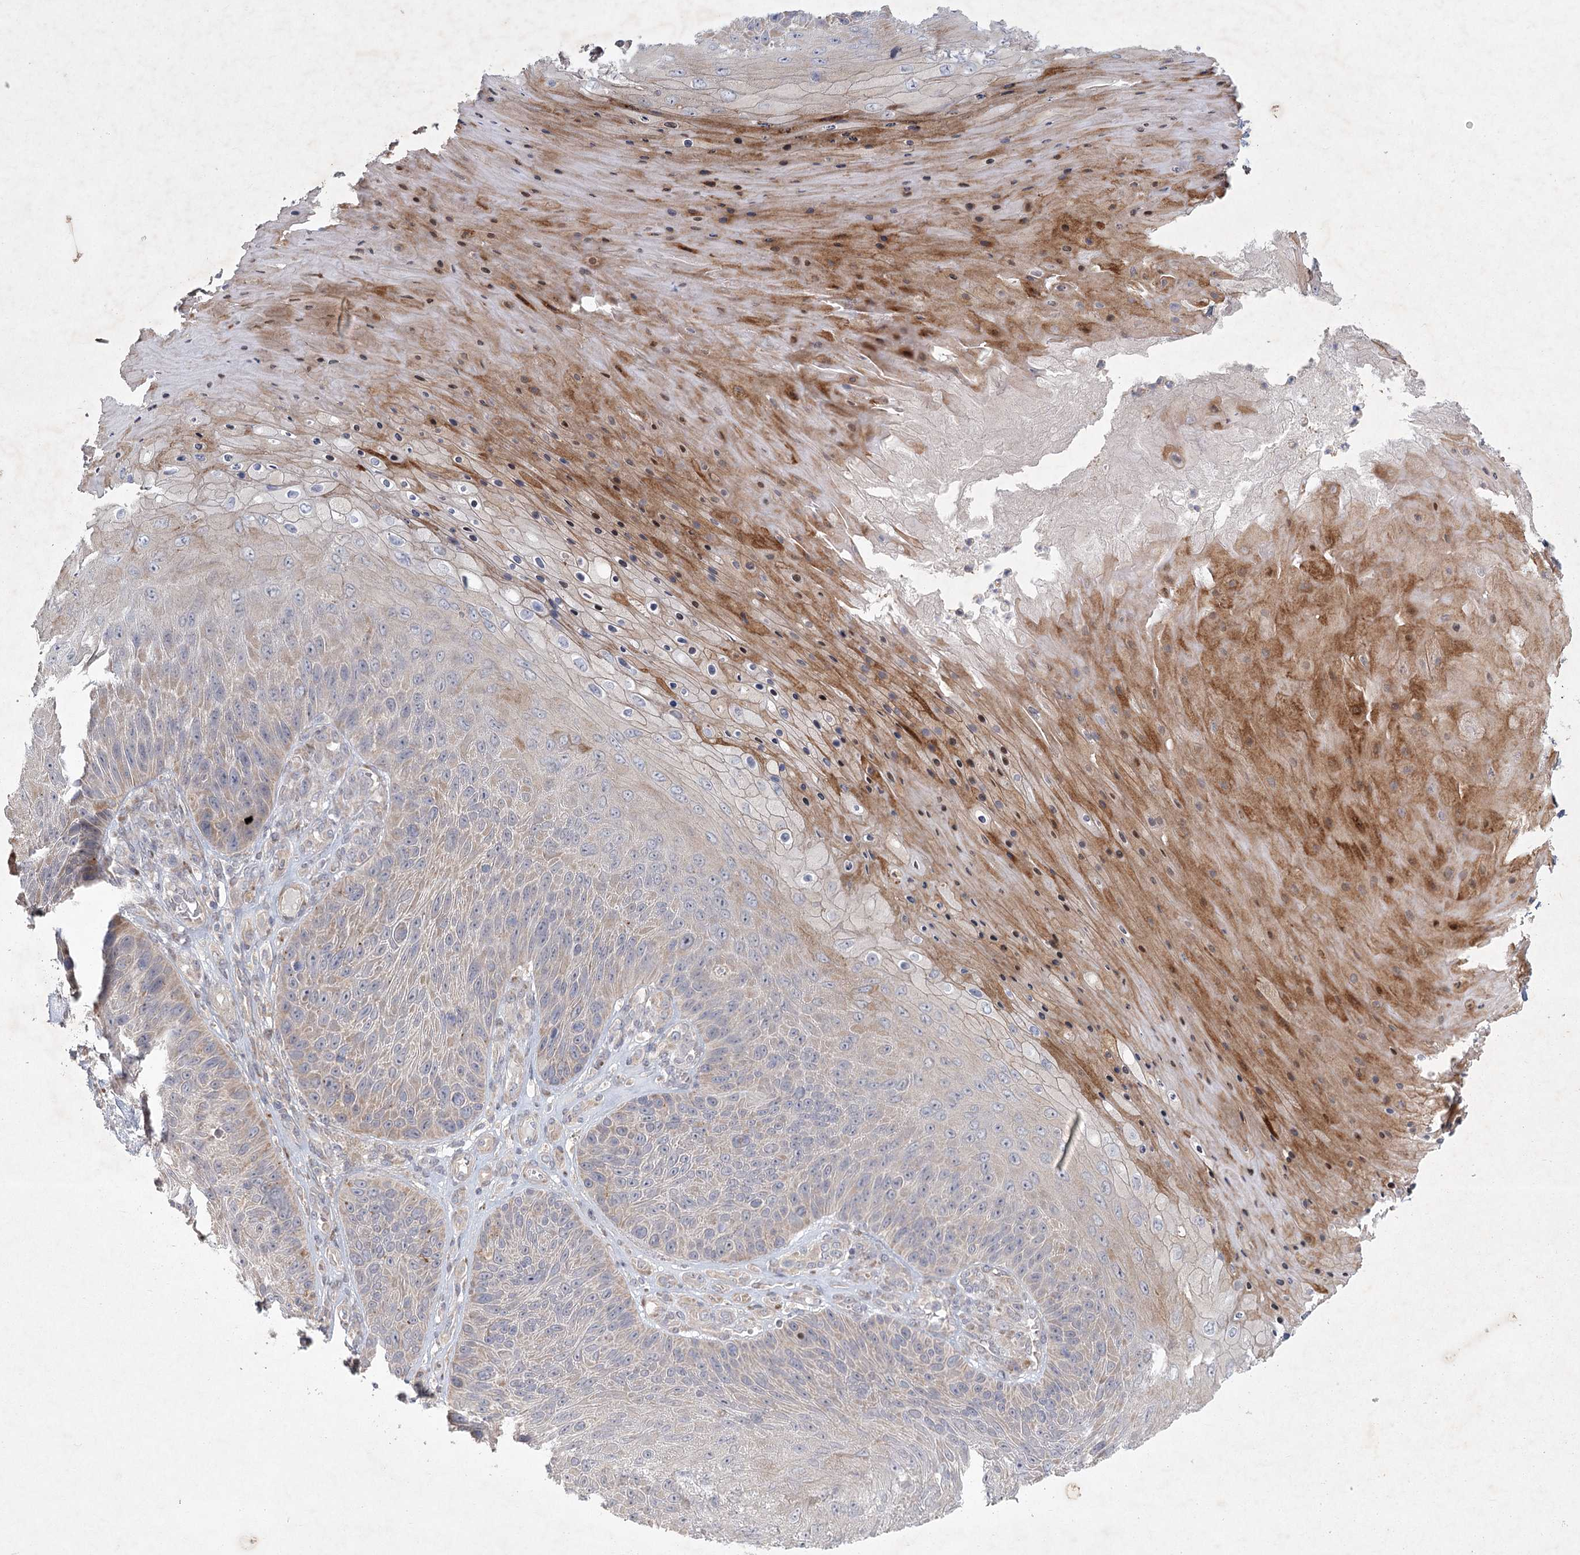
{"staining": {"intensity": "weak", "quantity": "25%-75%", "location": "cytoplasmic/membranous"}, "tissue": "skin cancer", "cell_type": "Tumor cells", "image_type": "cancer", "snomed": [{"axis": "morphology", "description": "Squamous cell carcinoma, NOS"}, {"axis": "topography", "description": "Skin"}], "caption": "Protein expression analysis of human skin cancer reveals weak cytoplasmic/membranous expression in about 25%-75% of tumor cells.", "gene": "FAM110C", "patient": {"sex": "female", "age": 88}}